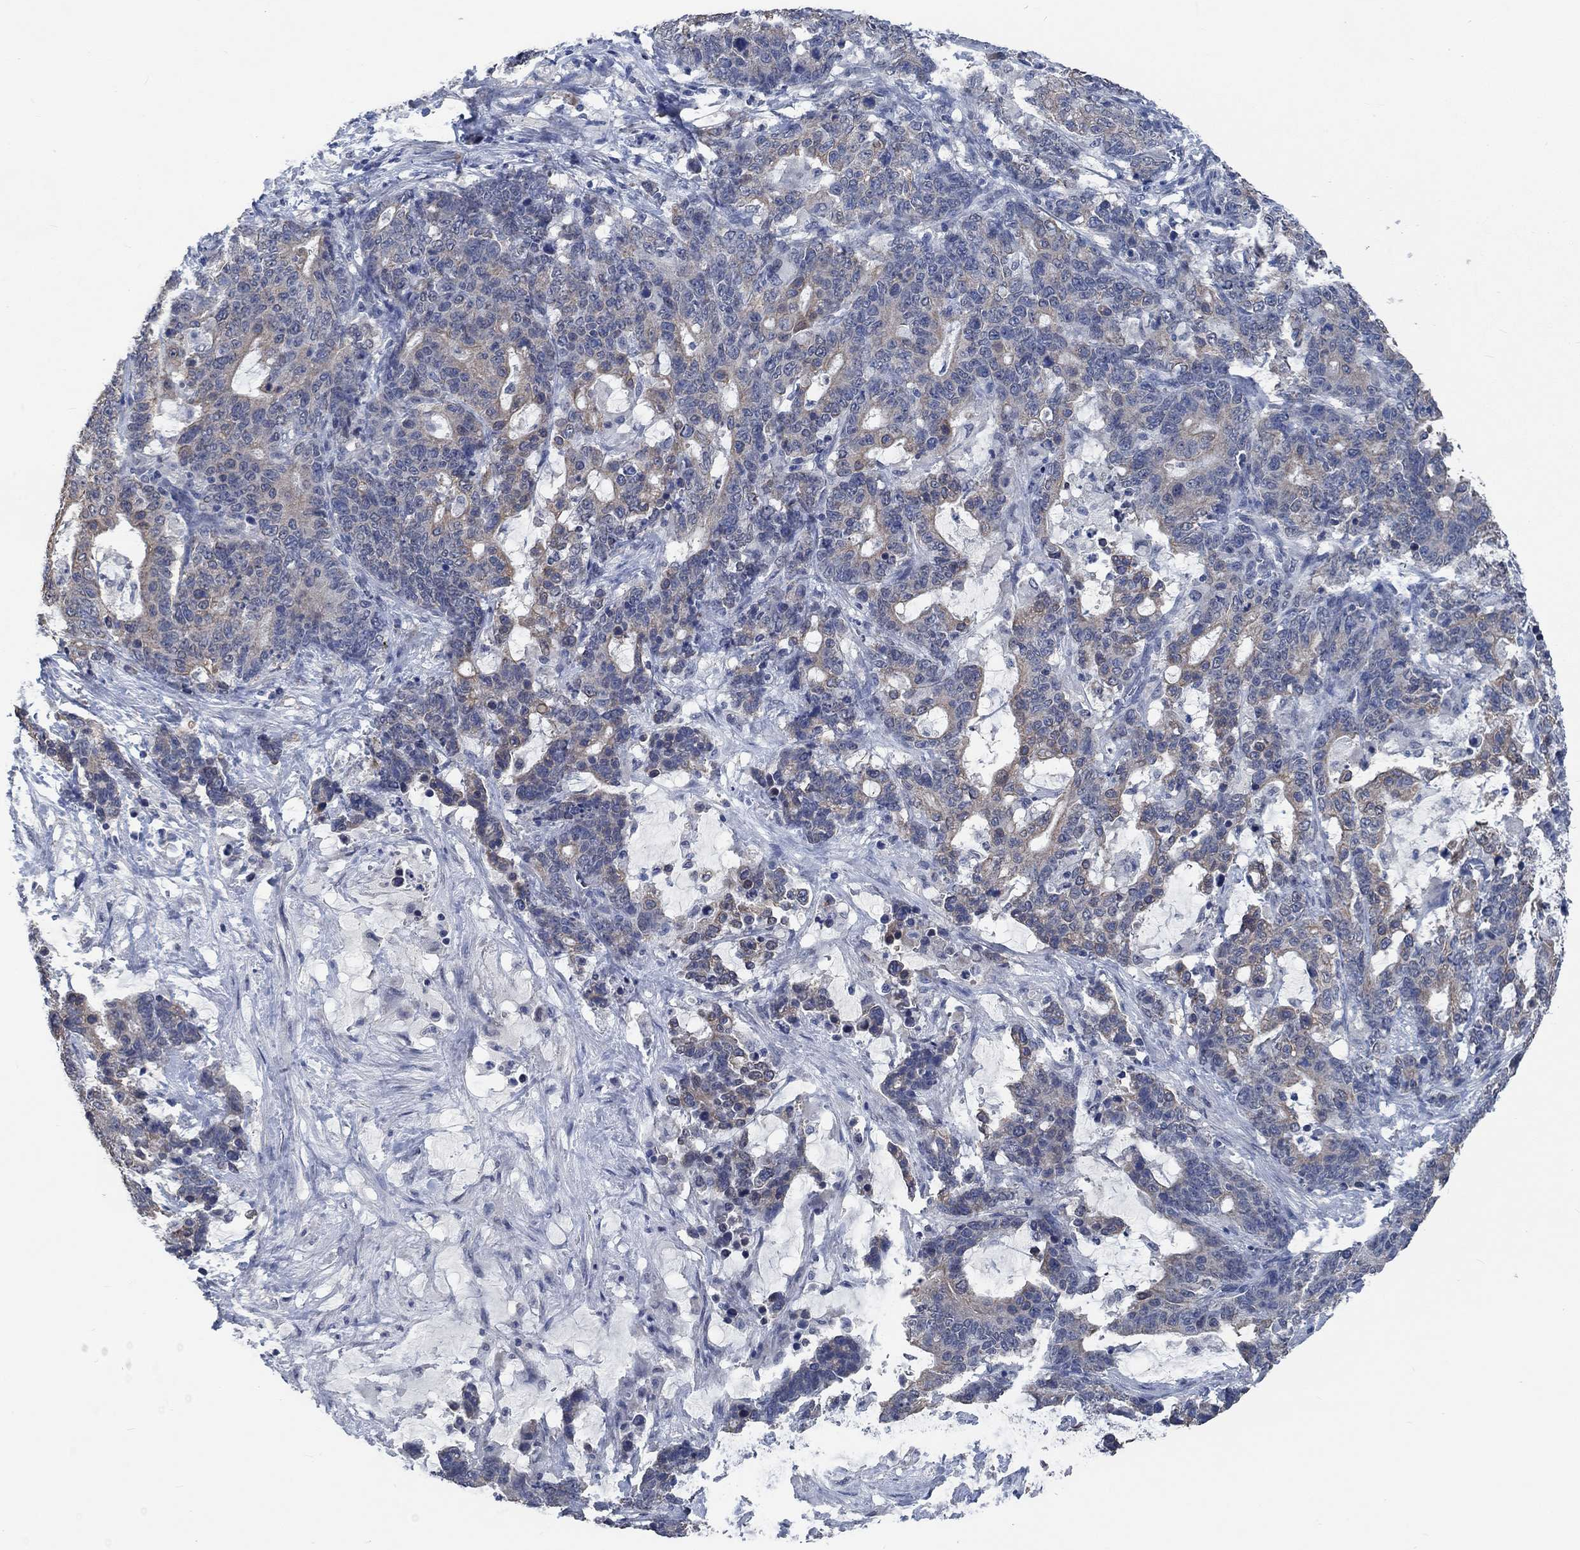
{"staining": {"intensity": "negative", "quantity": "none", "location": "none"}, "tissue": "stomach cancer", "cell_type": "Tumor cells", "image_type": "cancer", "snomed": [{"axis": "morphology", "description": "Normal tissue, NOS"}, {"axis": "morphology", "description": "Adenocarcinoma, NOS"}, {"axis": "topography", "description": "Stomach"}], "caption": "Tumor cells show no significant staining in stomach adenocarcinoma.", "gene": "OBSCN", "patient": {"sex": "female", "age": 64}}